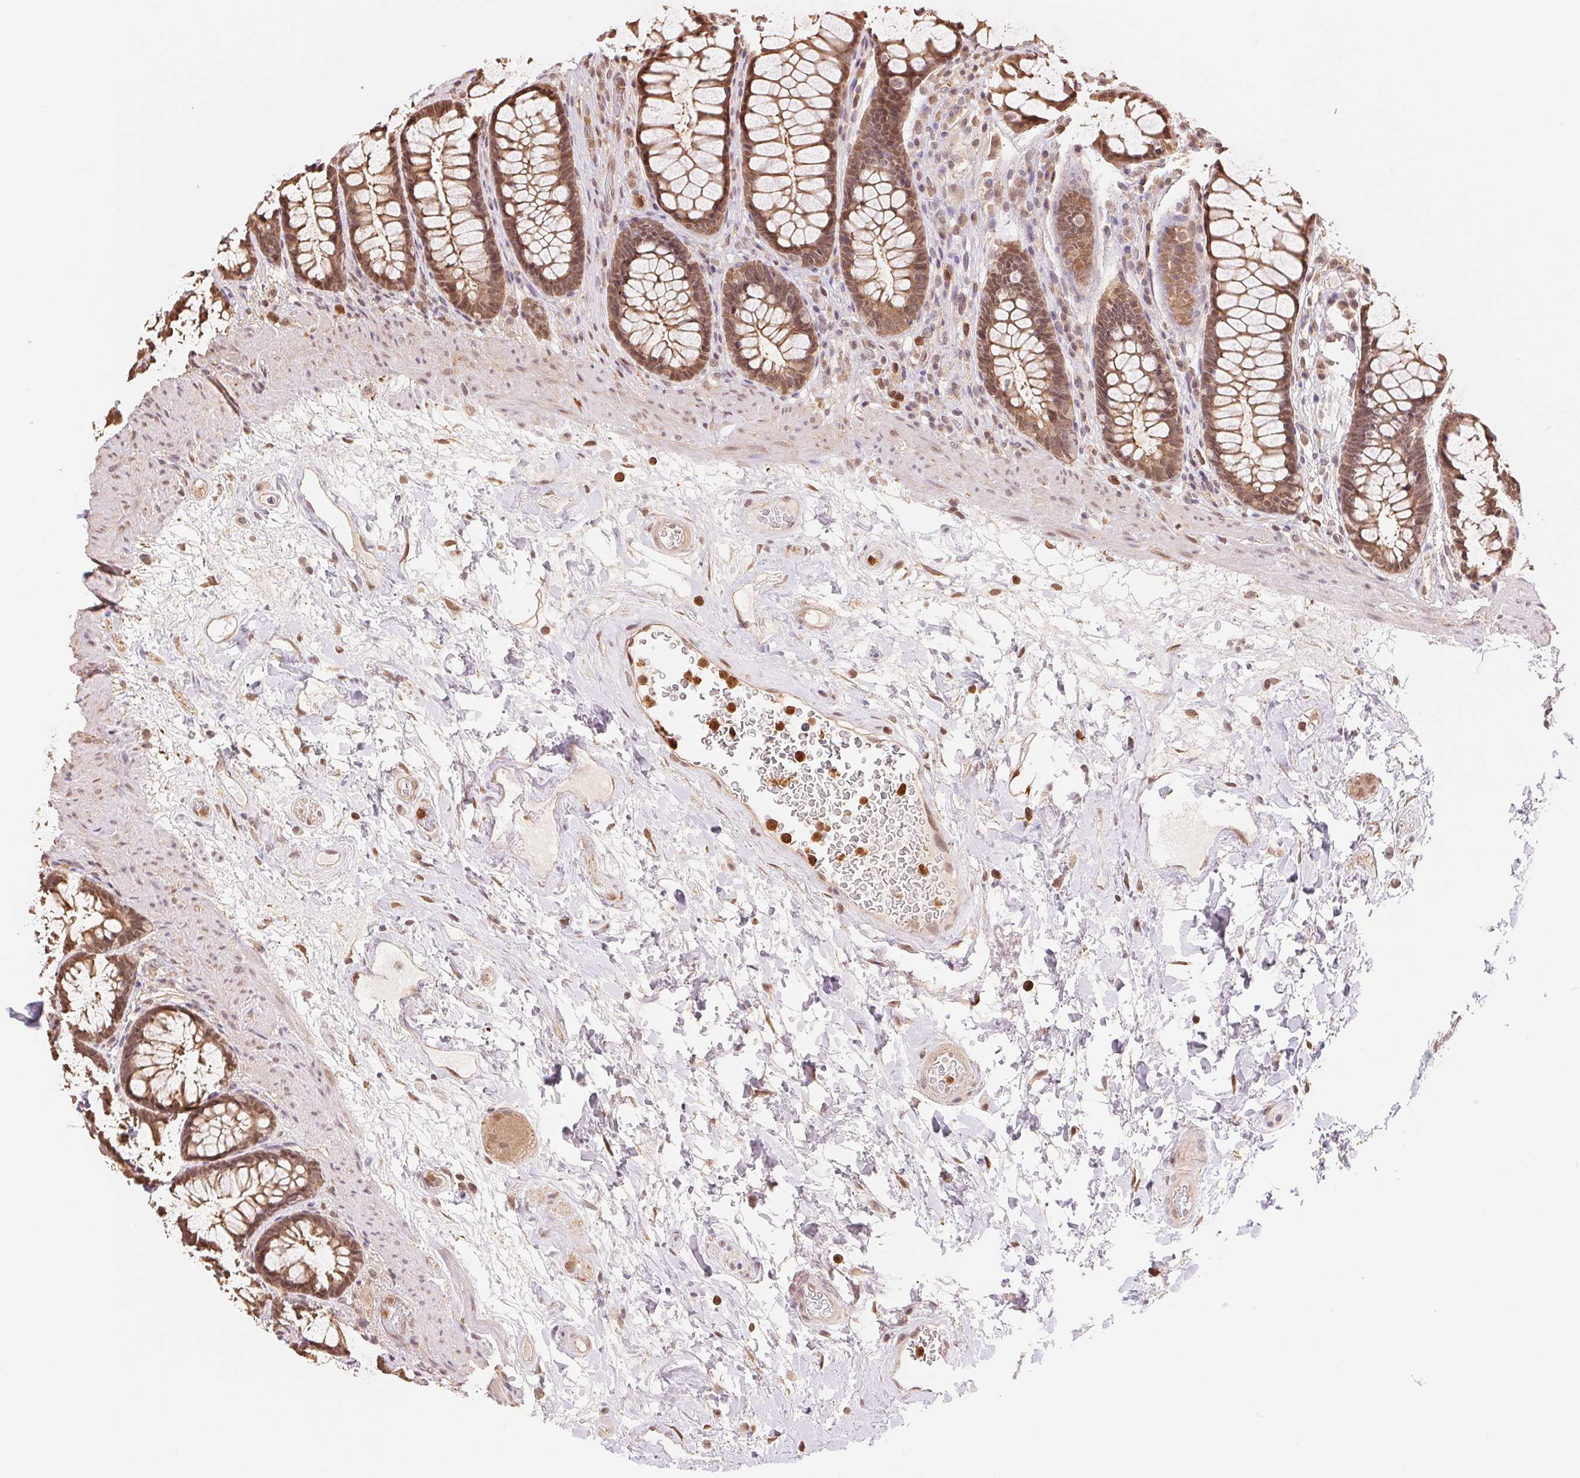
{"staining": {"intensity": "moderate", "quantity": ">75%", "location": "cytoplasmic/membranous,nuclear"}, "tissue": "rectum", "cell_type": "Glandular cells", "image_type": "normal", "snomed": [{"axis": "morphology", "description": "Normal tissue, NOS"}, {"axis": "topography", "description": "Rectum"}], "caption": "IHC of unremarkable rectum reveals medium levels of moderate cytoplasmic/membranous,nuclear expression in about >75% of glandular cells. (Stains: DAB (3,3'-diaminobenzidine) in brown, nuclei in blue, Microscopy: brightfield microscopy at high magnification).", "gene": "CDC123", "patient": {"sex": "male", "age": 72}}